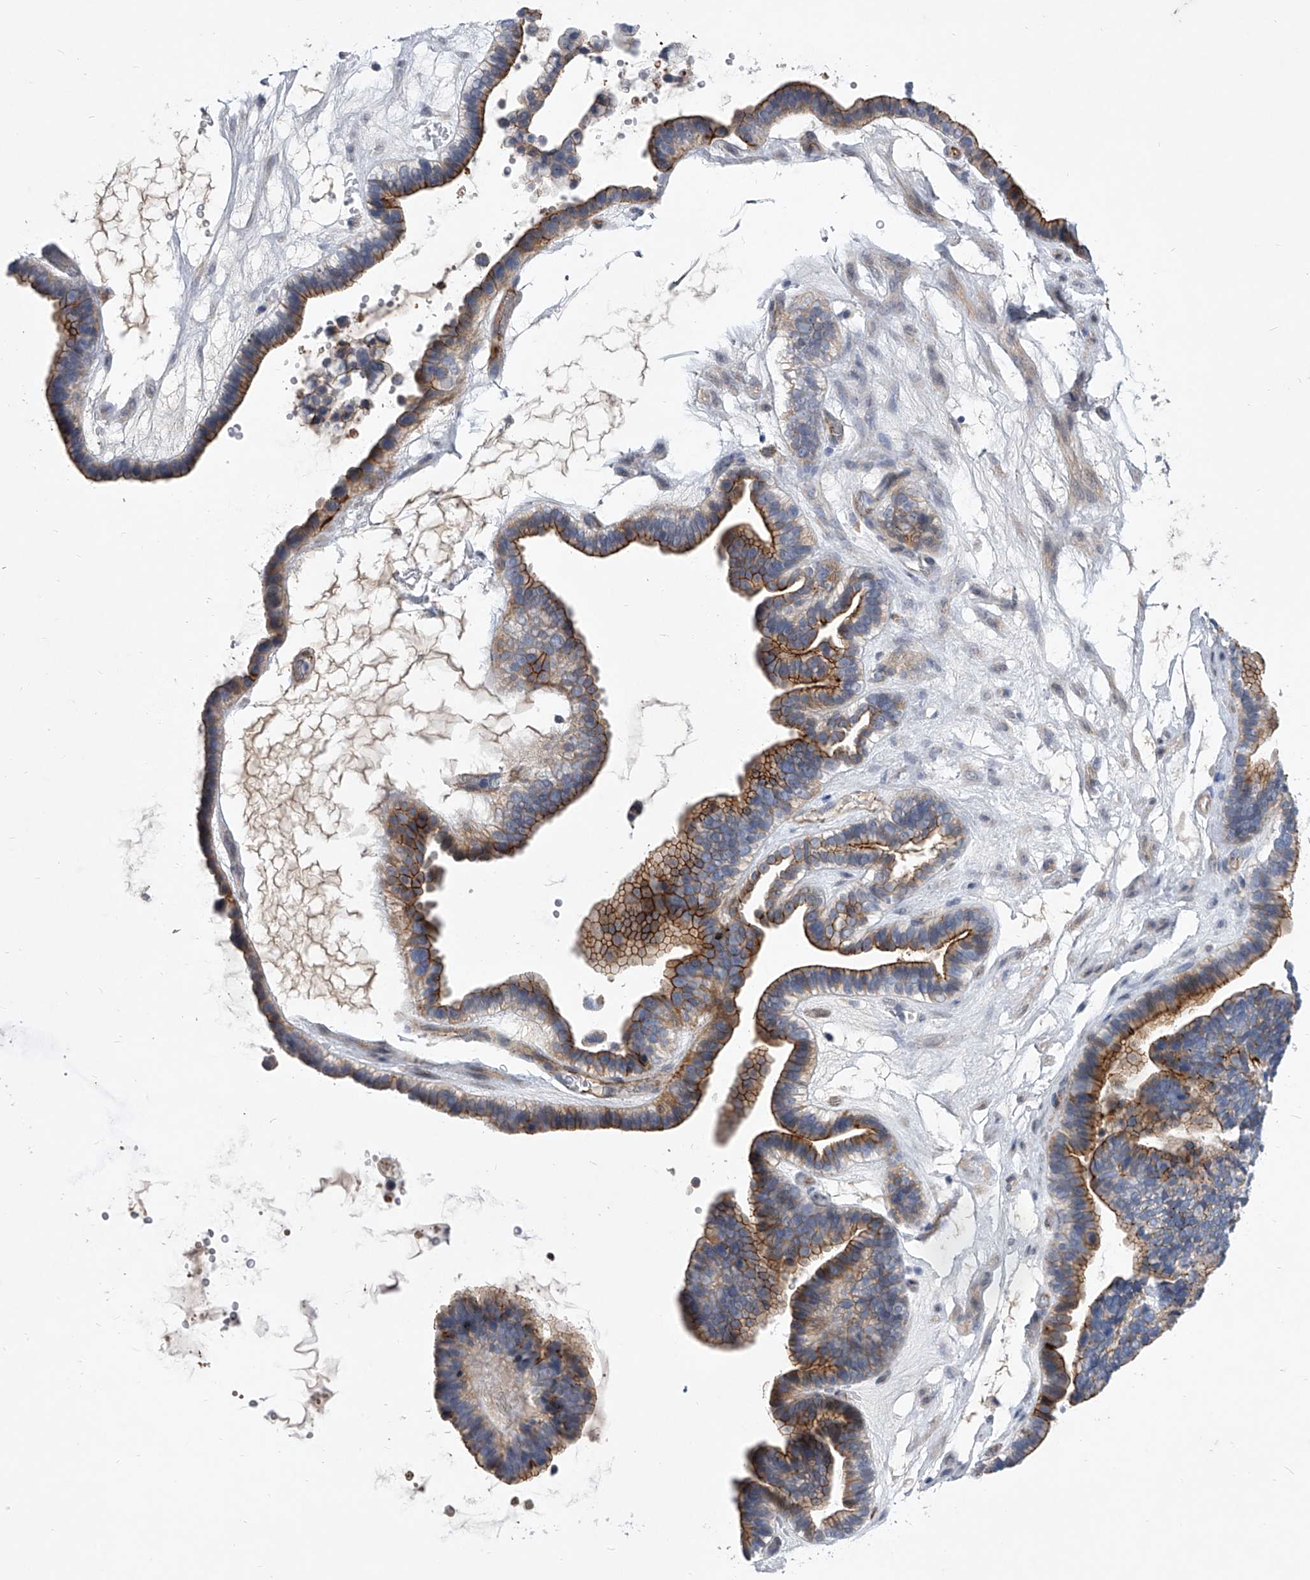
{"staining": {"intensity": "strong", "quantity": "25%-75%", "location": "cytoplasmic/membranous"}, "tissue": "ovarian cancer", "cell_type": "Tumor cells", "image_type": "cancer", "snomed": [{"axis": "morphology", "description": "Cystadenocarcinoma, serous, NOS"}, {"axis": "topography", "description": "Ovary"}], "caption": "Immunohistochemical staining of ovarian cancer (serous cystadenocarcinoma) exhibits high levels of strong cytoplasmic/membranous protein expression in approximately 25%-75% of tumor cells.", "gene": "MINDY4", "patient": {"sex": "female", "age": 56}}